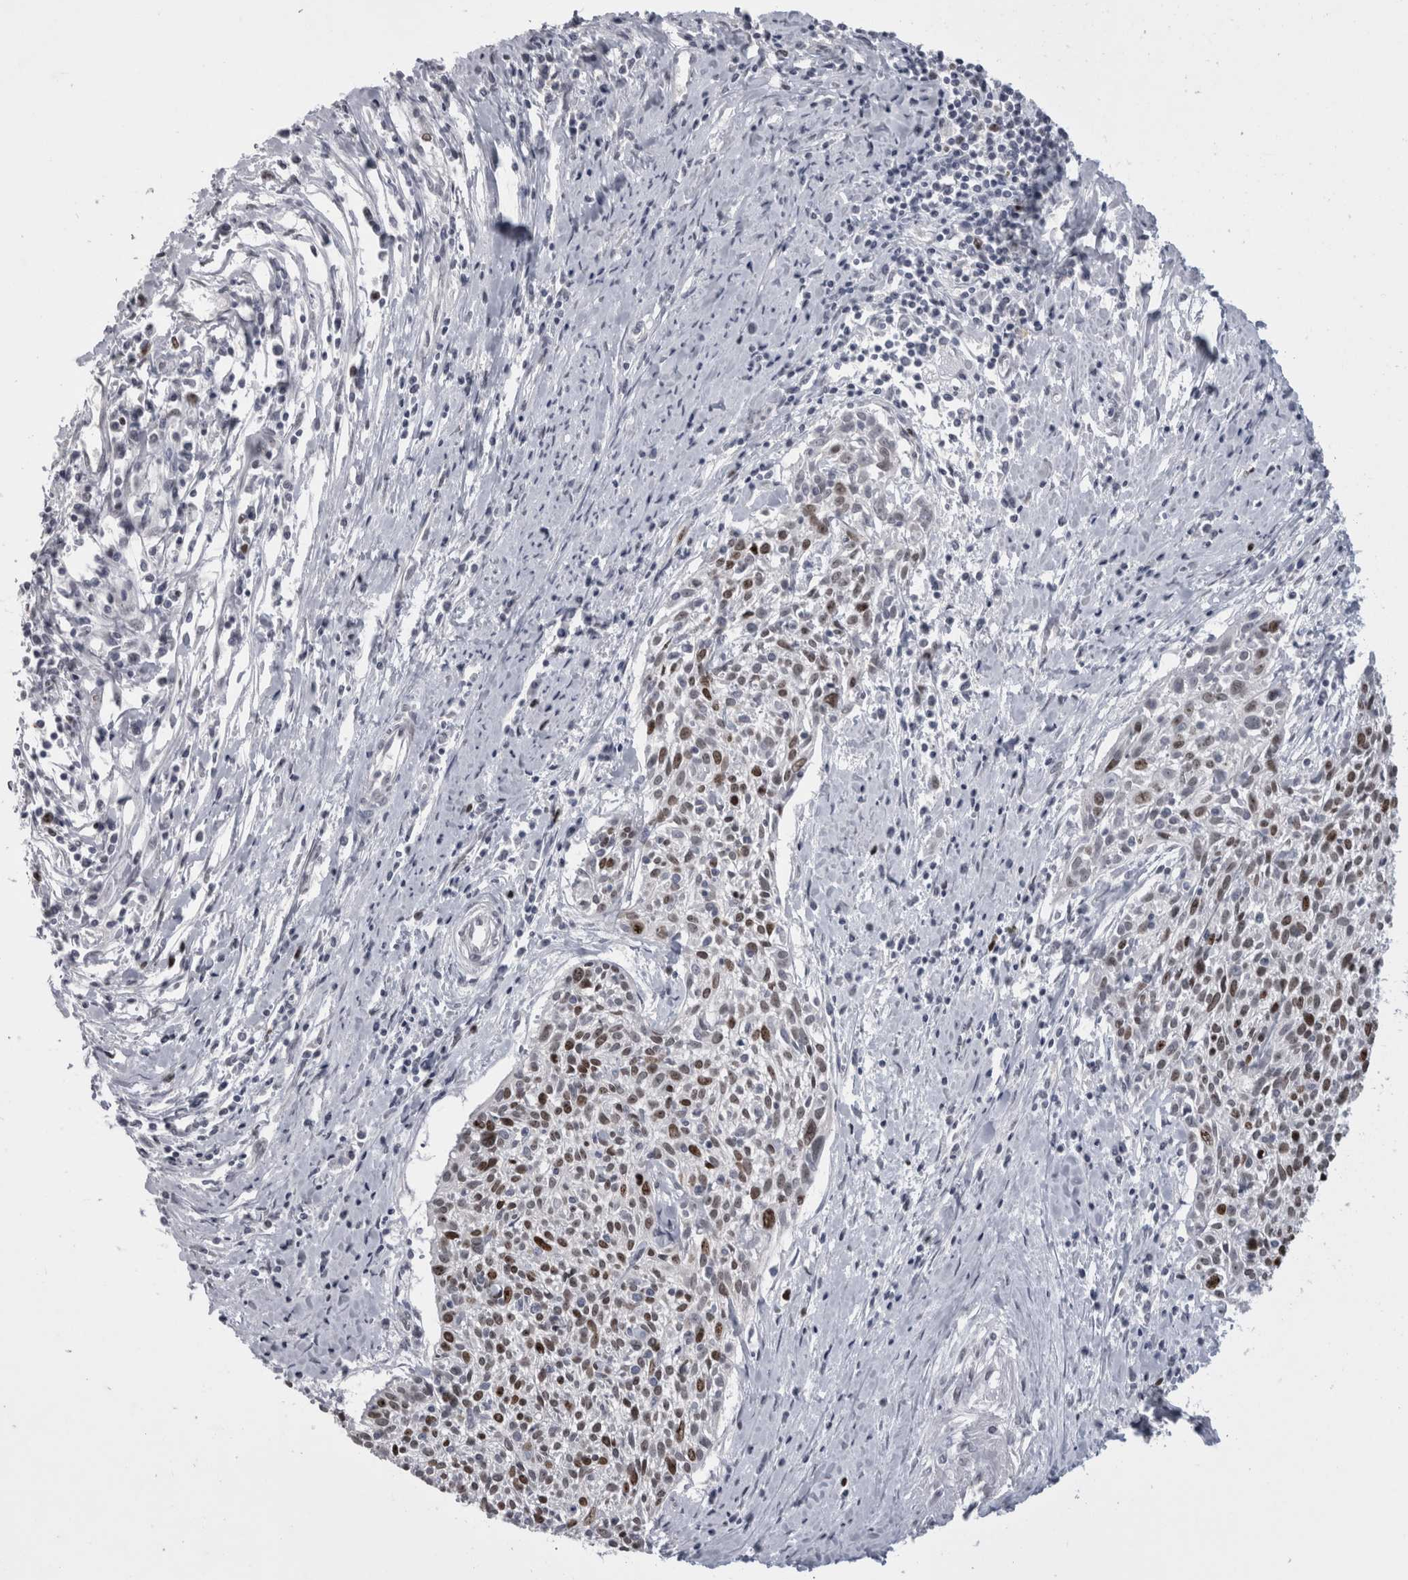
{"staining": {"intensity": "strong", "quantity": "25%-75%", "location": "nuclear"}, "tissue": "cervical cancer", "cell_type": "Tumor cells", "image_type": "cancer", "snomed": [{"axis": "morphology", "description": "Squamous cell carcinoma, NOS"}, {"axis": "topography", "description": "Cervix"}], "caption": "Immunohistochemistry of cervical cancer shows high levels of strong nuclear staining in approximately 25%-75% of tumor cells. The staining was performed using DAB (3,3'-diaminobenzidine), with brown indicating positive protein expression. Nuclei are stained blue with hematoxylin.", "gene": "KIF18B", "patient": {"sex": "female", "age": 51}}